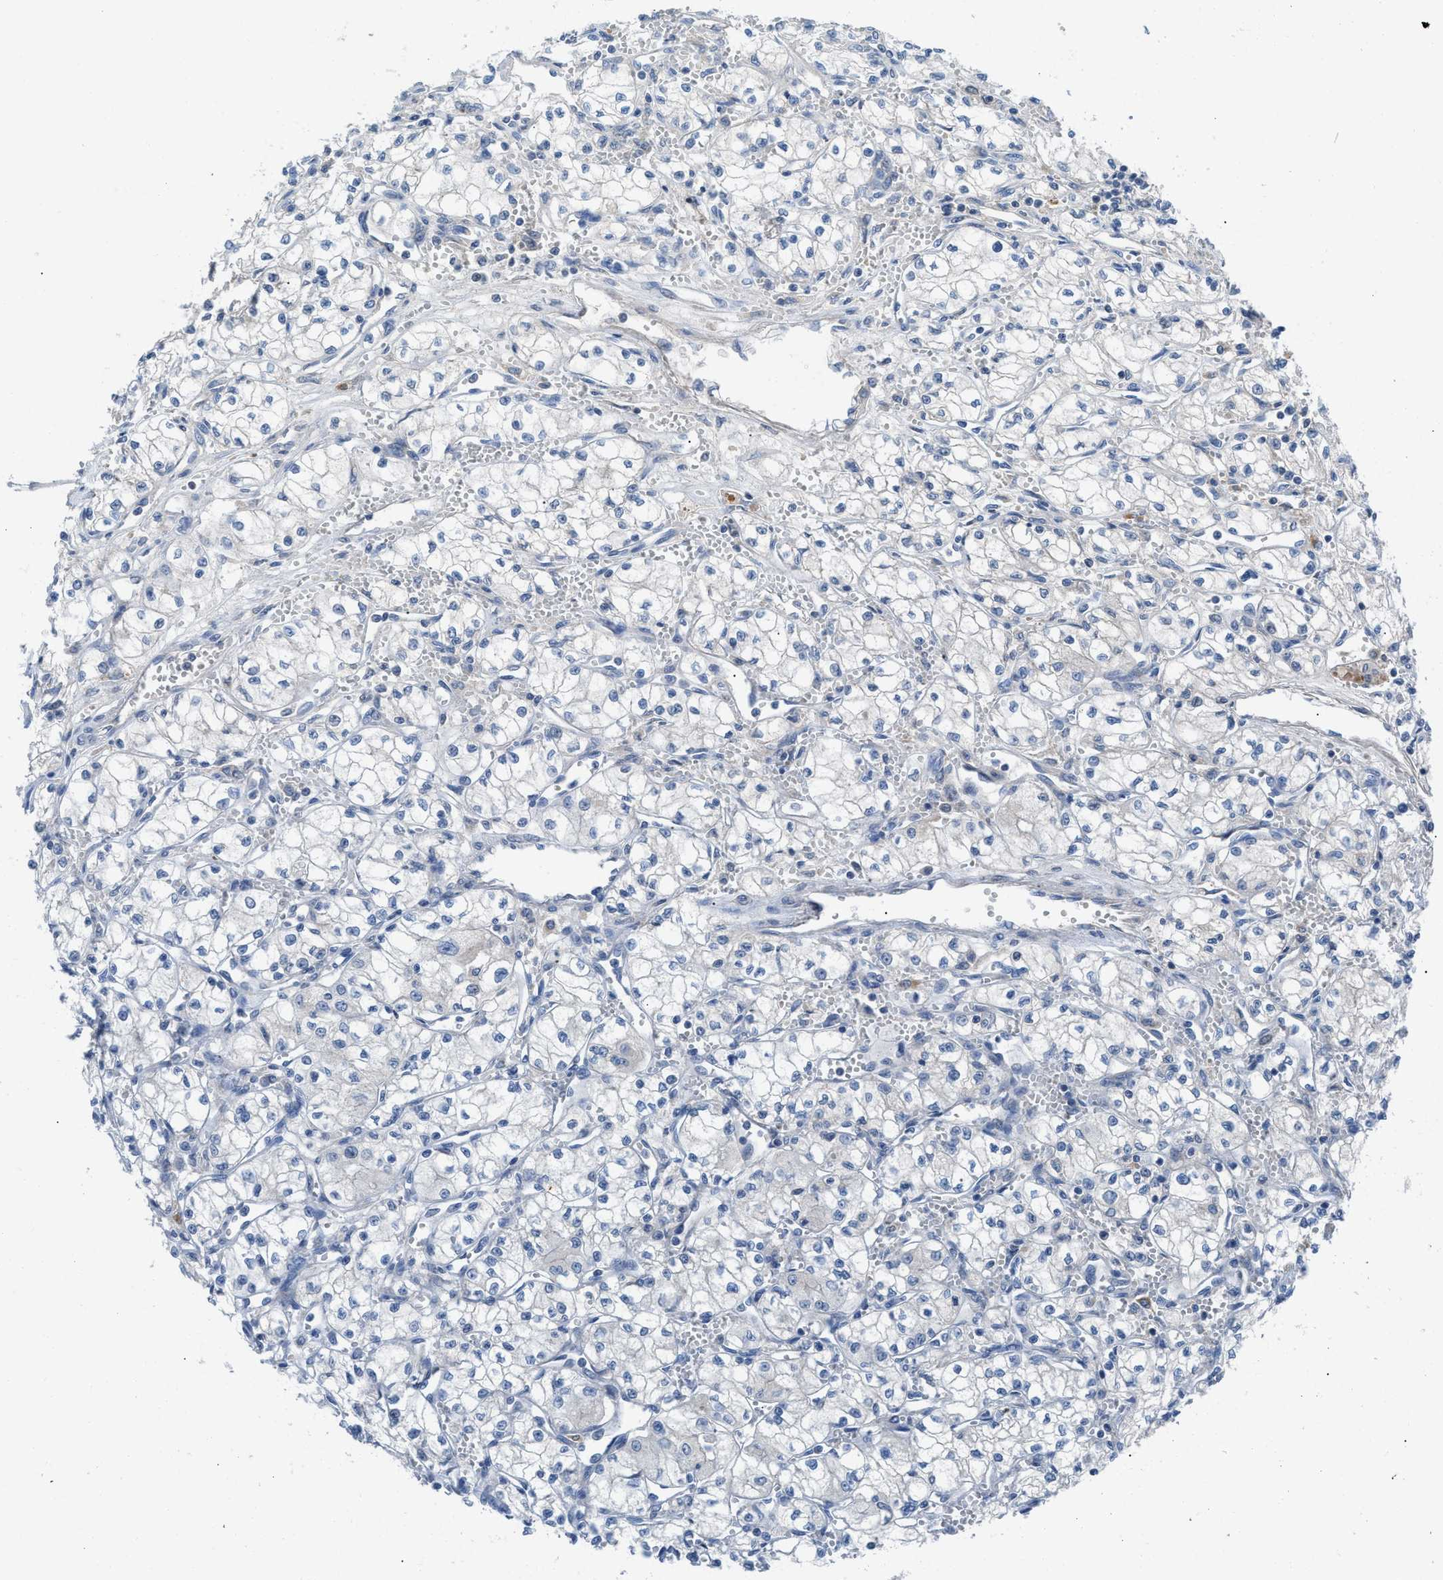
{"staining": {"intensity": "negative", "quantity": "none", "location": "none"}, "tissue": "renal cancer", "cell_type": "Tumor cells", "image_type": "cancer", "snomed": [{"axis": "morphology", "description": "Normal tissue, NOS"}, {"axis": "morphology", "description": "Adenocarcinoma, NOS"}, {"axis": "topography", "description": "Kidney"}], "caption": "Protein analysis of adenocarcinoma (renal) exhibits no significant expression in tumor cells.", "gene": "HPX", "patient": {"sex": "male", "age": 59}}